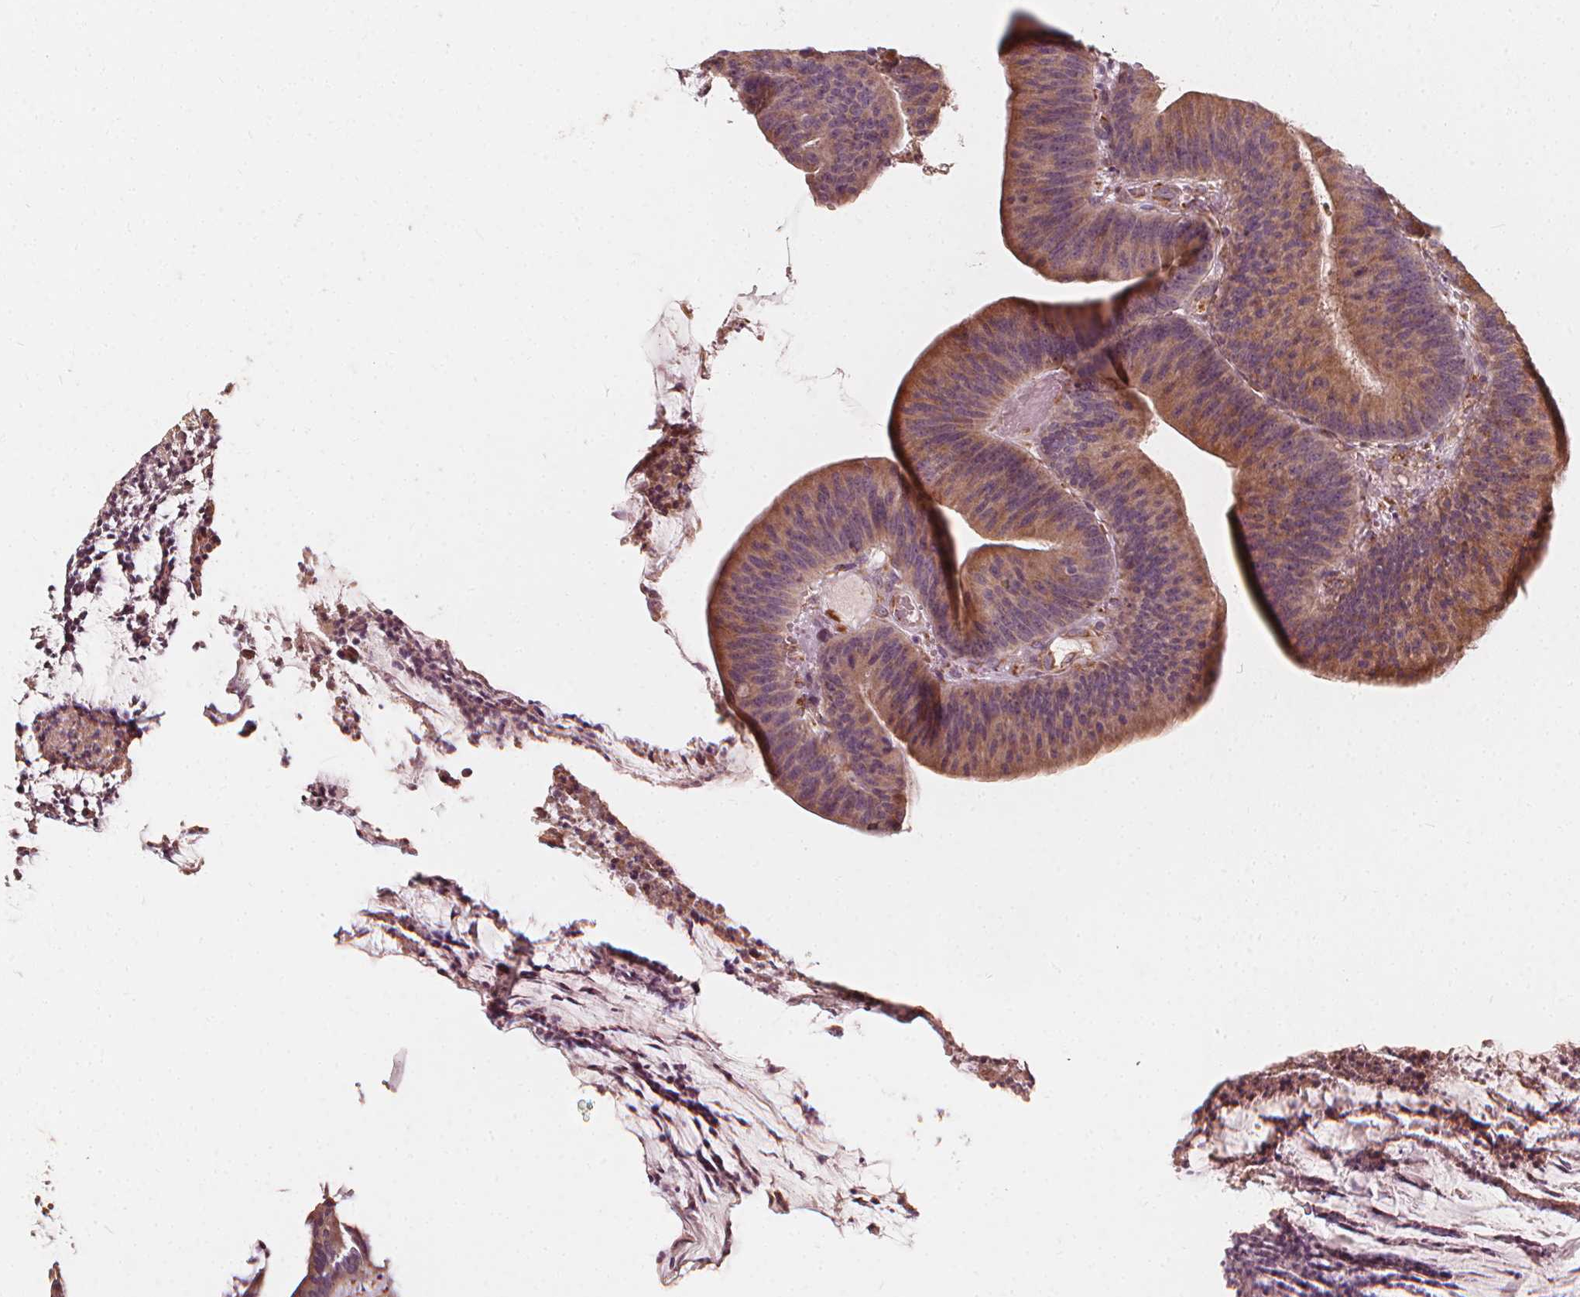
{"staining": {"intensity": "moderate", "quantity": "25%-75%", "location": "cytoplasmic/membranous"}, "tissue": "colorectal cancer", "cell_type": "Tumor cells", "image_type": "cancer", "snomed": [{"axis": "morphology", "description": "Adenocarcinoma, NOS"}, {"axis": "topography", "description": "Colon"}], "caption": "Tumor cells display moderate cytoplasmic/membranous positivity in approximately 25%-75% of cells in colorectal cancer.", "gene": "NPC1L1", "patient": {"sex": "female", "age": 78}}